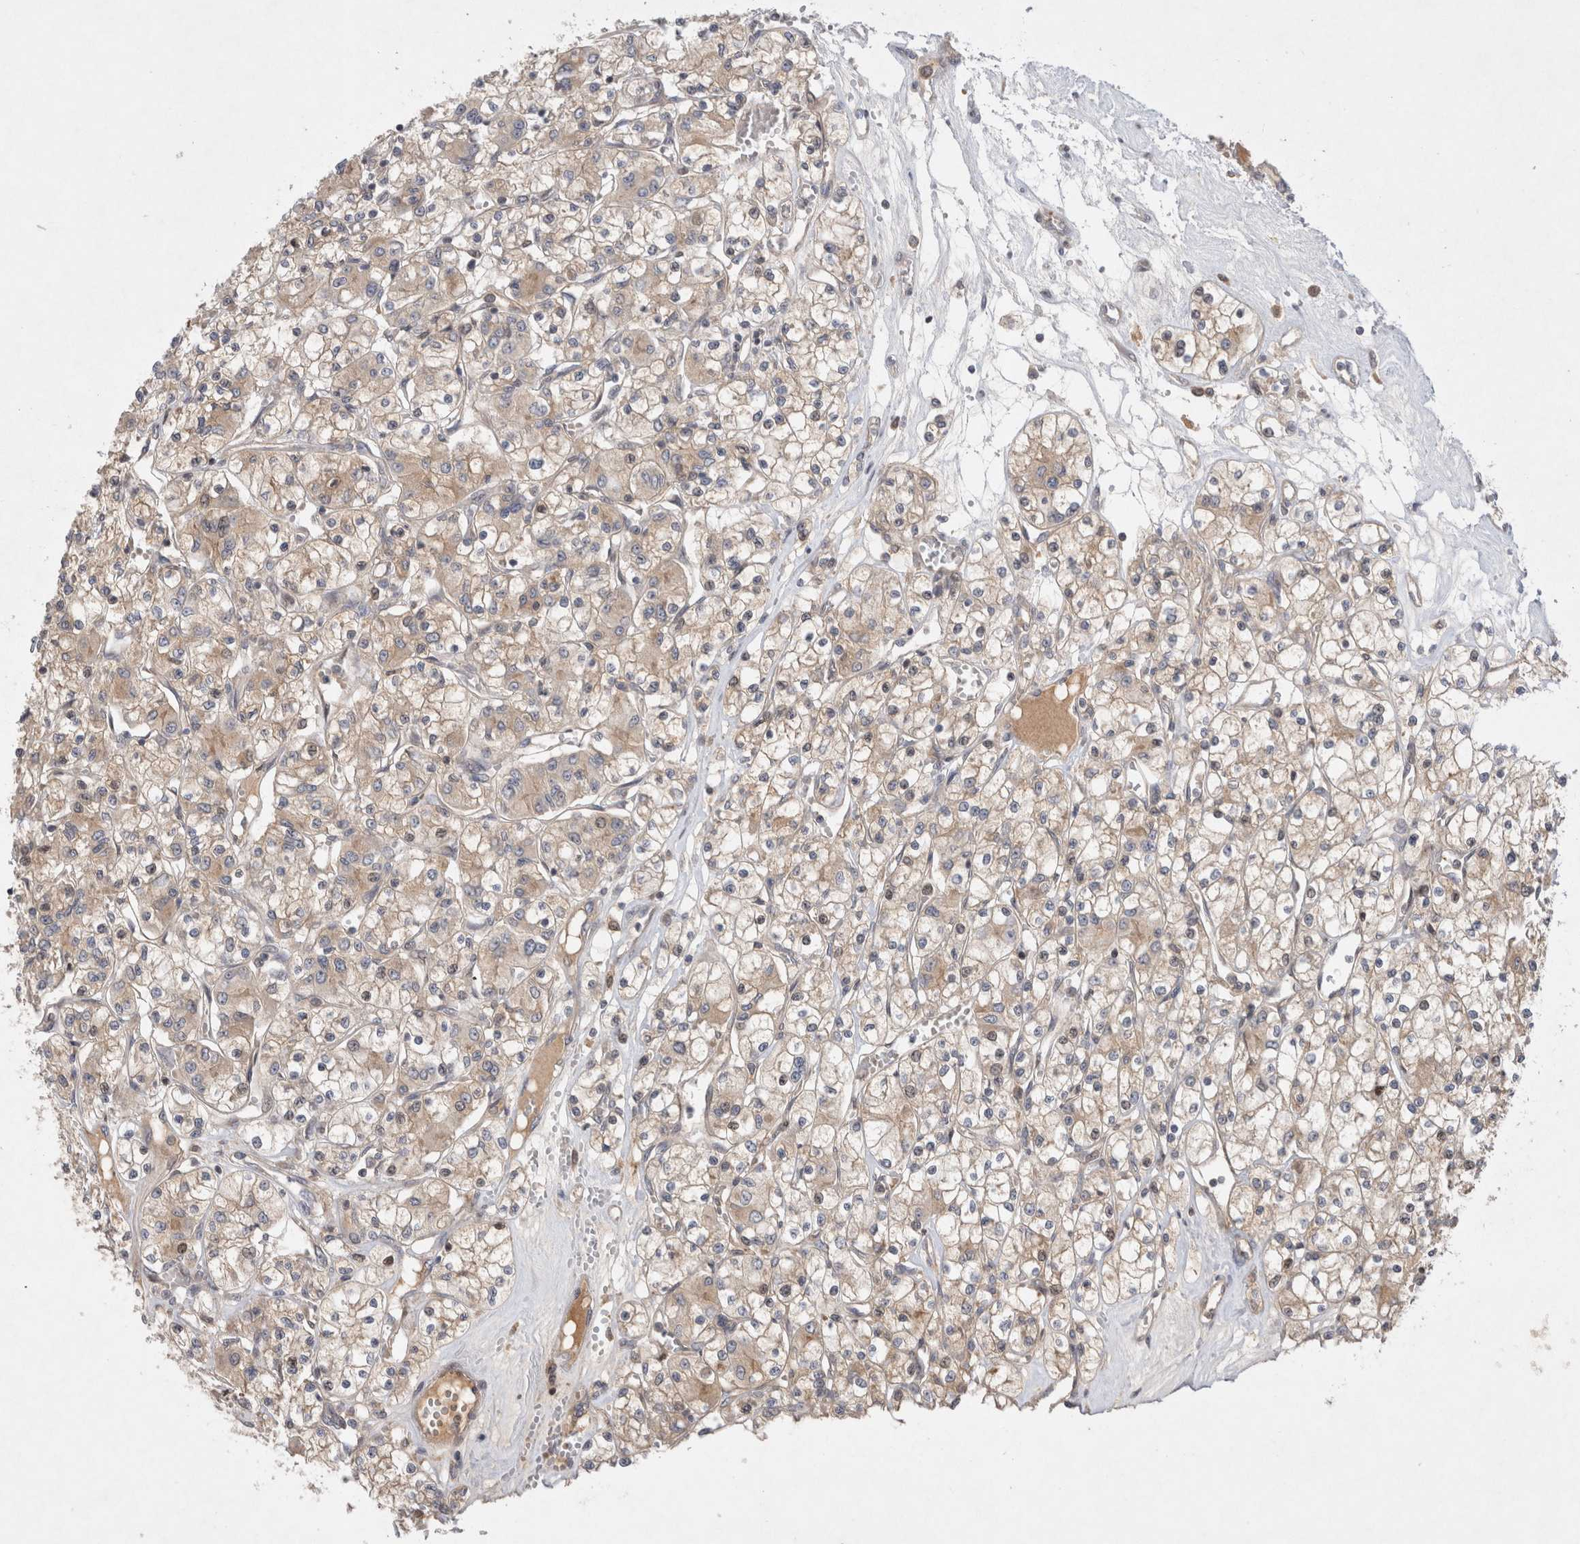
{"staining": {"intensity": "weak", "quantity": ">75%", "location": "cytoplasmic/membranous"}, "tissue": "renal cancer", "cell_type": "Tumor cells", "image_type": "cancer", "snomed": [{"axis": "morphology", "description": "Adenocarcinoma, NOS"}, {"axis": "topography", "description": "Kidney"}], "caption": "Immunohistochemical staining of renal cancer (adenocarcinoma) exhibits weak cytoplasmic/membranous protein expression in approximately >75% of tumor cells. The staining was performed using DAB, with brown indicating positive protein expression. Nuclei are stained blue with hematoxylin.", "gene": "HTT", "patient": {"sex": "female", "age": 59}}